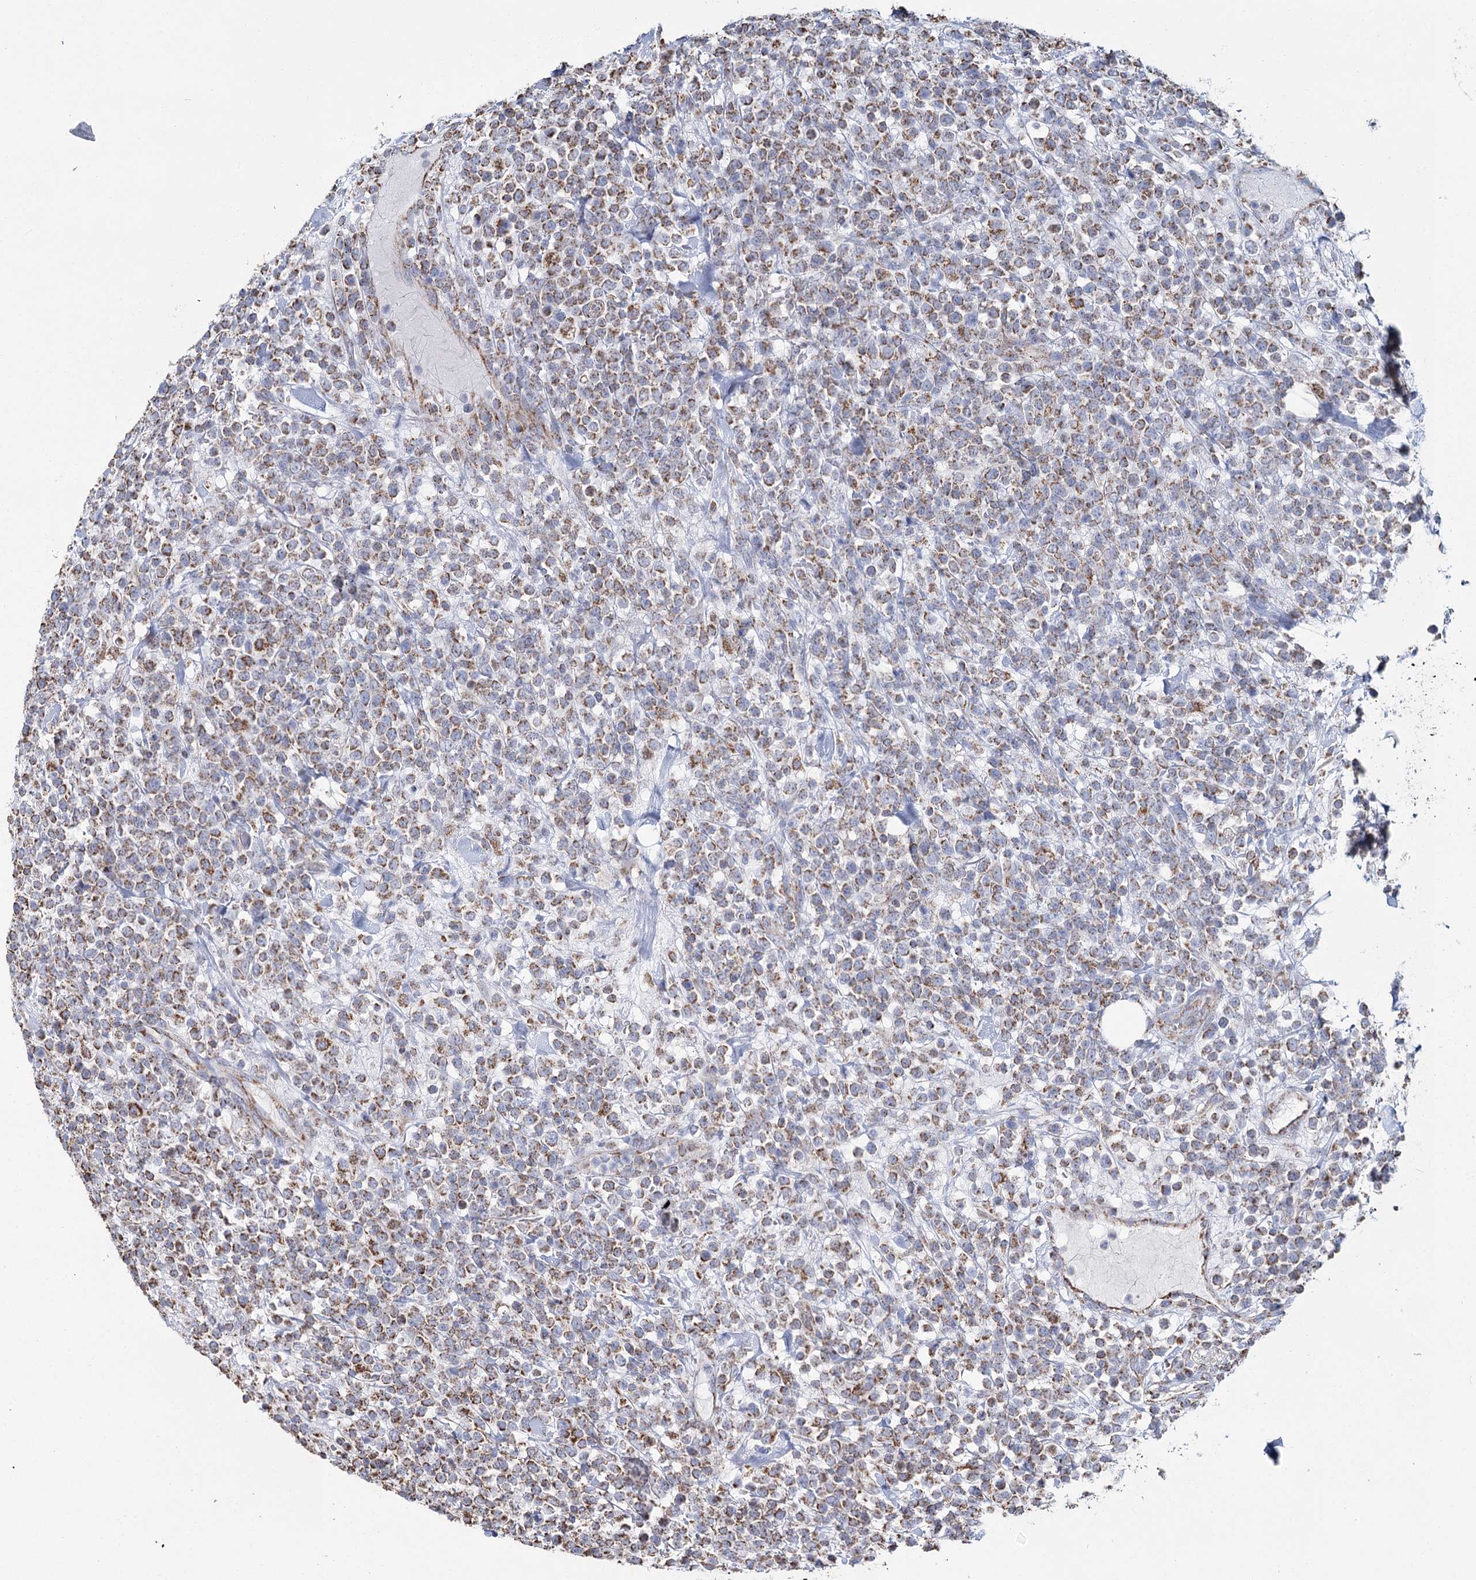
{"staining": {"intensity": "moderate", "quantity": ">75%", "location": "cytoplasmic/membranous"}, "tissue": "lymphoma", "cell_type": "Tumor cells", "image_type": "cancer", "snomed": [{"axis": "morphology", "description": "Malignant lymphoma, non-Hodgkin's type, High grade"}, {"axis": "topography", "description": "Colon"}], "caption": "Moderate cytoplasmic/membranous protein expression is identified in approximately >75% of tumor cells in high-grade malignant lymphoma, non-Hodgkin's type. (Brightfield microscopy of DAB IHC at high magnification).", "gene": "MRPL44", "patient": {"sex": "female", "age": 53}}